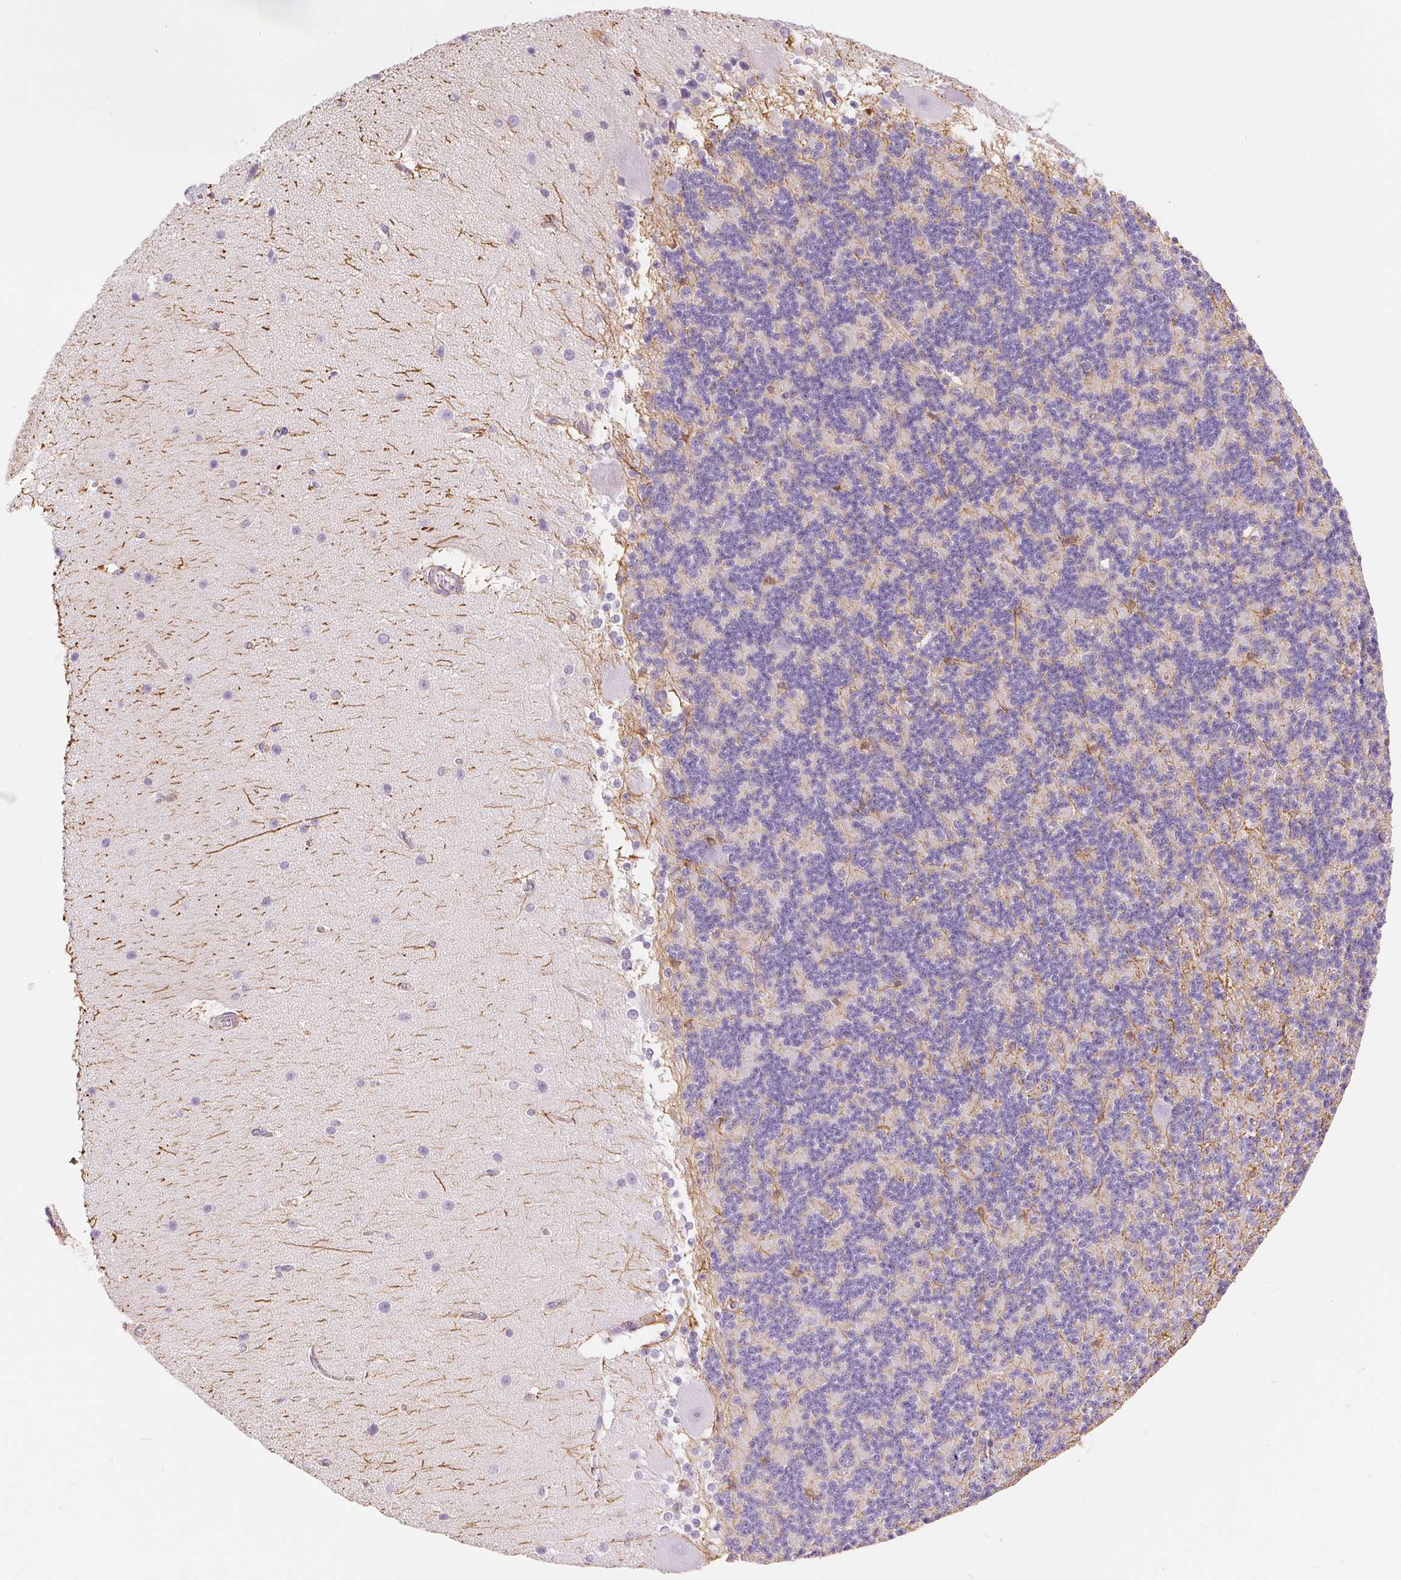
{"staining": {"intensity": "moderate", "quantity": "<25%", "location": "cytoplasmic/membranous"}, "tissue": "cerebellum", "cell_type": "Cells in granular layer", "image_type": "normal", "snomed": [{"axis": "morphology", "description": "Normal tissue, NOS"}, {"axis": "topography", "description": "Cerebellum"}], "caption": "A low amount of moderate cytoplasmic/membranous positivity is identified in about <25% of cells in granular layer in unremarkable cerebellum.", "gene": "GFAP", "patient": {"sex": "female", "age": 19}}